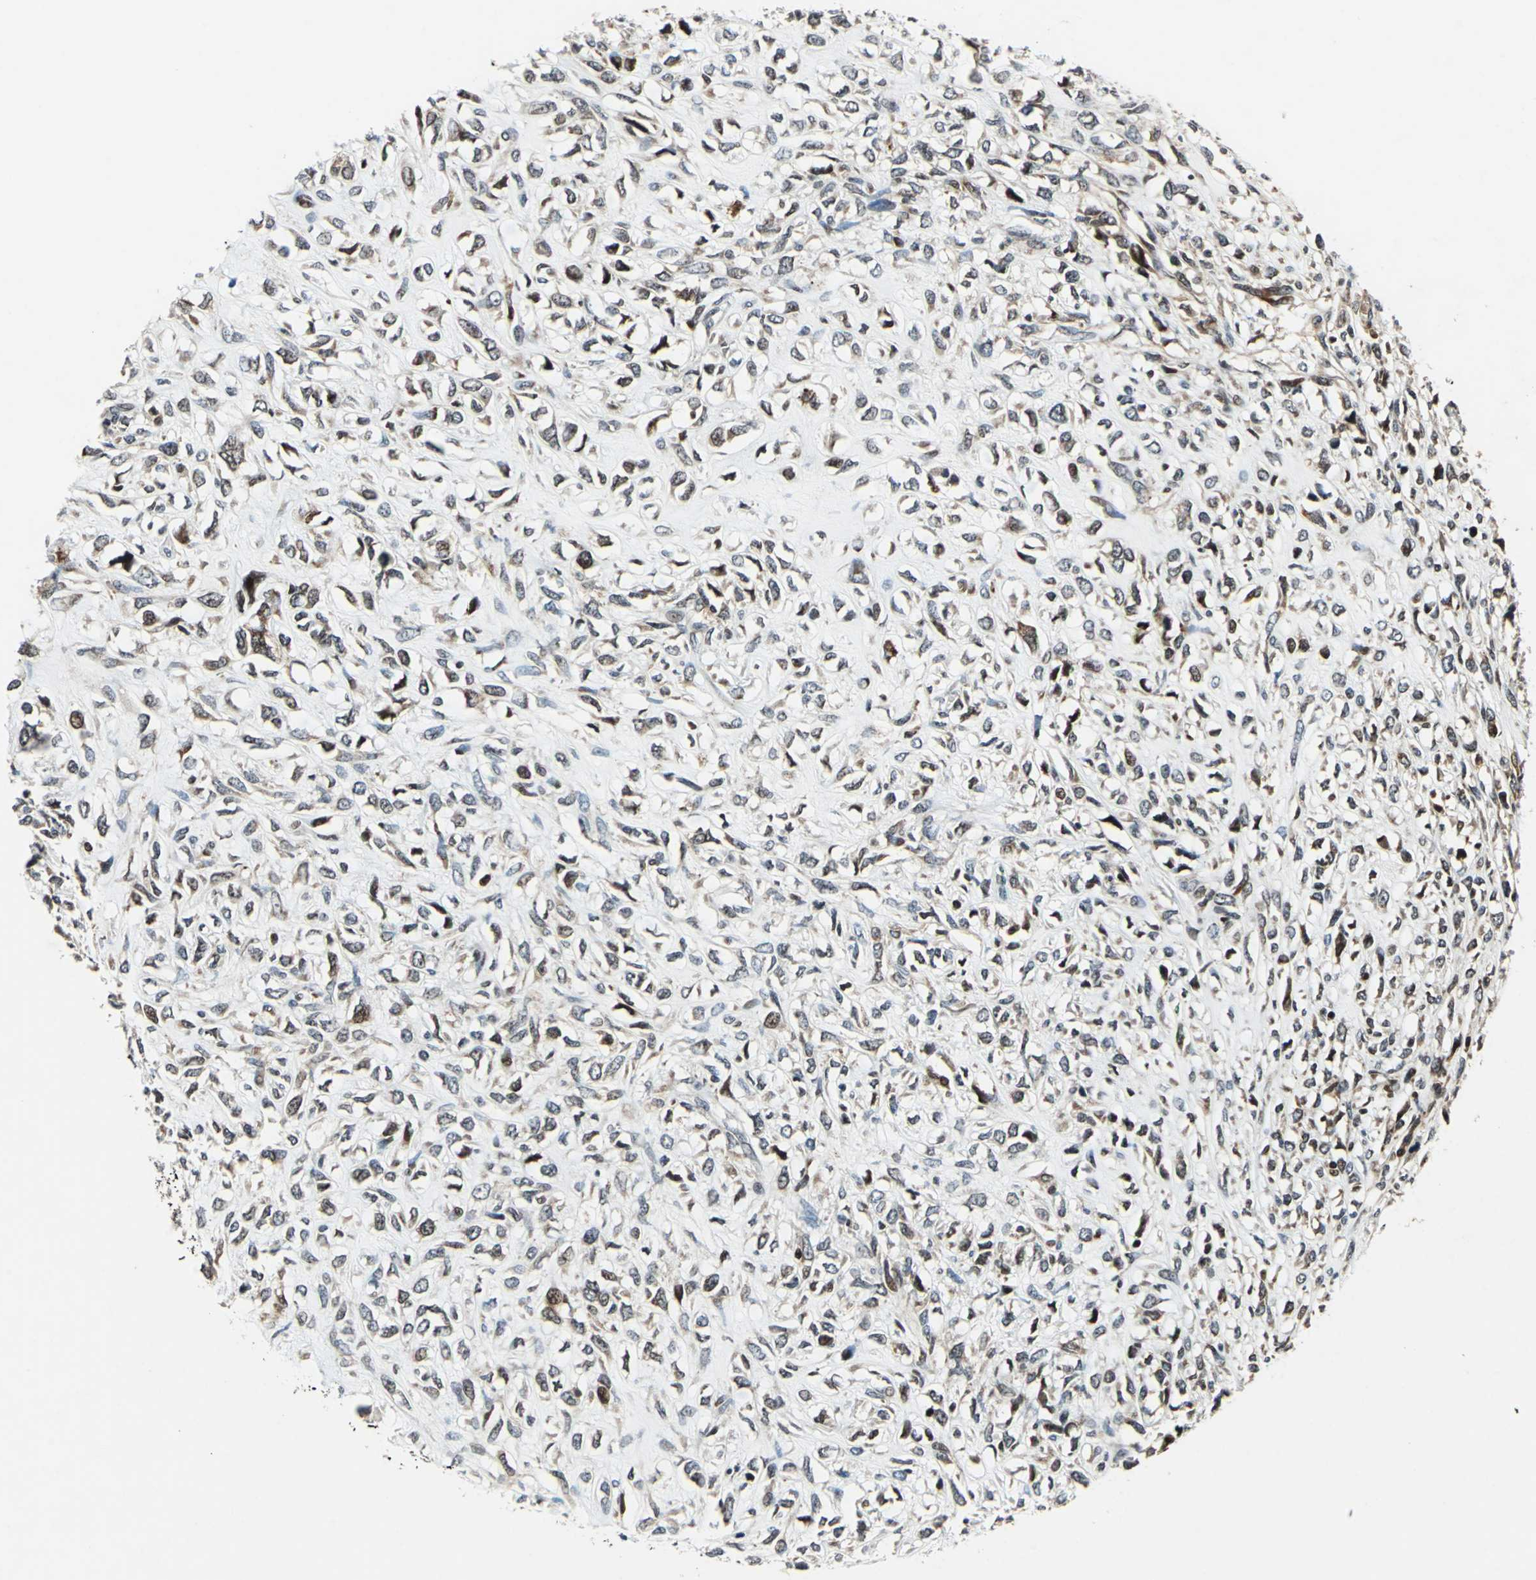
{"staining": {"intensity": "weak", "quantity": "<25%", "location": "cytoplasmic/membranous,nuclear"}, "tissue": "head and neck cancer", "cell_type": "Tumor cells", "image_type": "cancer", "snomed": [{"axis": "morphology", "description": "Necrosis, NOS"}, {"axis": "morphology", "description": "Neoplasm, malignant, NOS"}, {"axis": "topography", "description": "Salivary gland"}, {"axis": "topography", "description": "Head-Neck"}], "caption": "IHC image of neoplastic tissue: human neoplasm (malignant) (head and neck) stained with DAB (3,3'-diaminobenzidine) shows no significant protein positivity in tumor cells.", "gene": "AATF", "patient": {"sex": "male", "age": 43}}